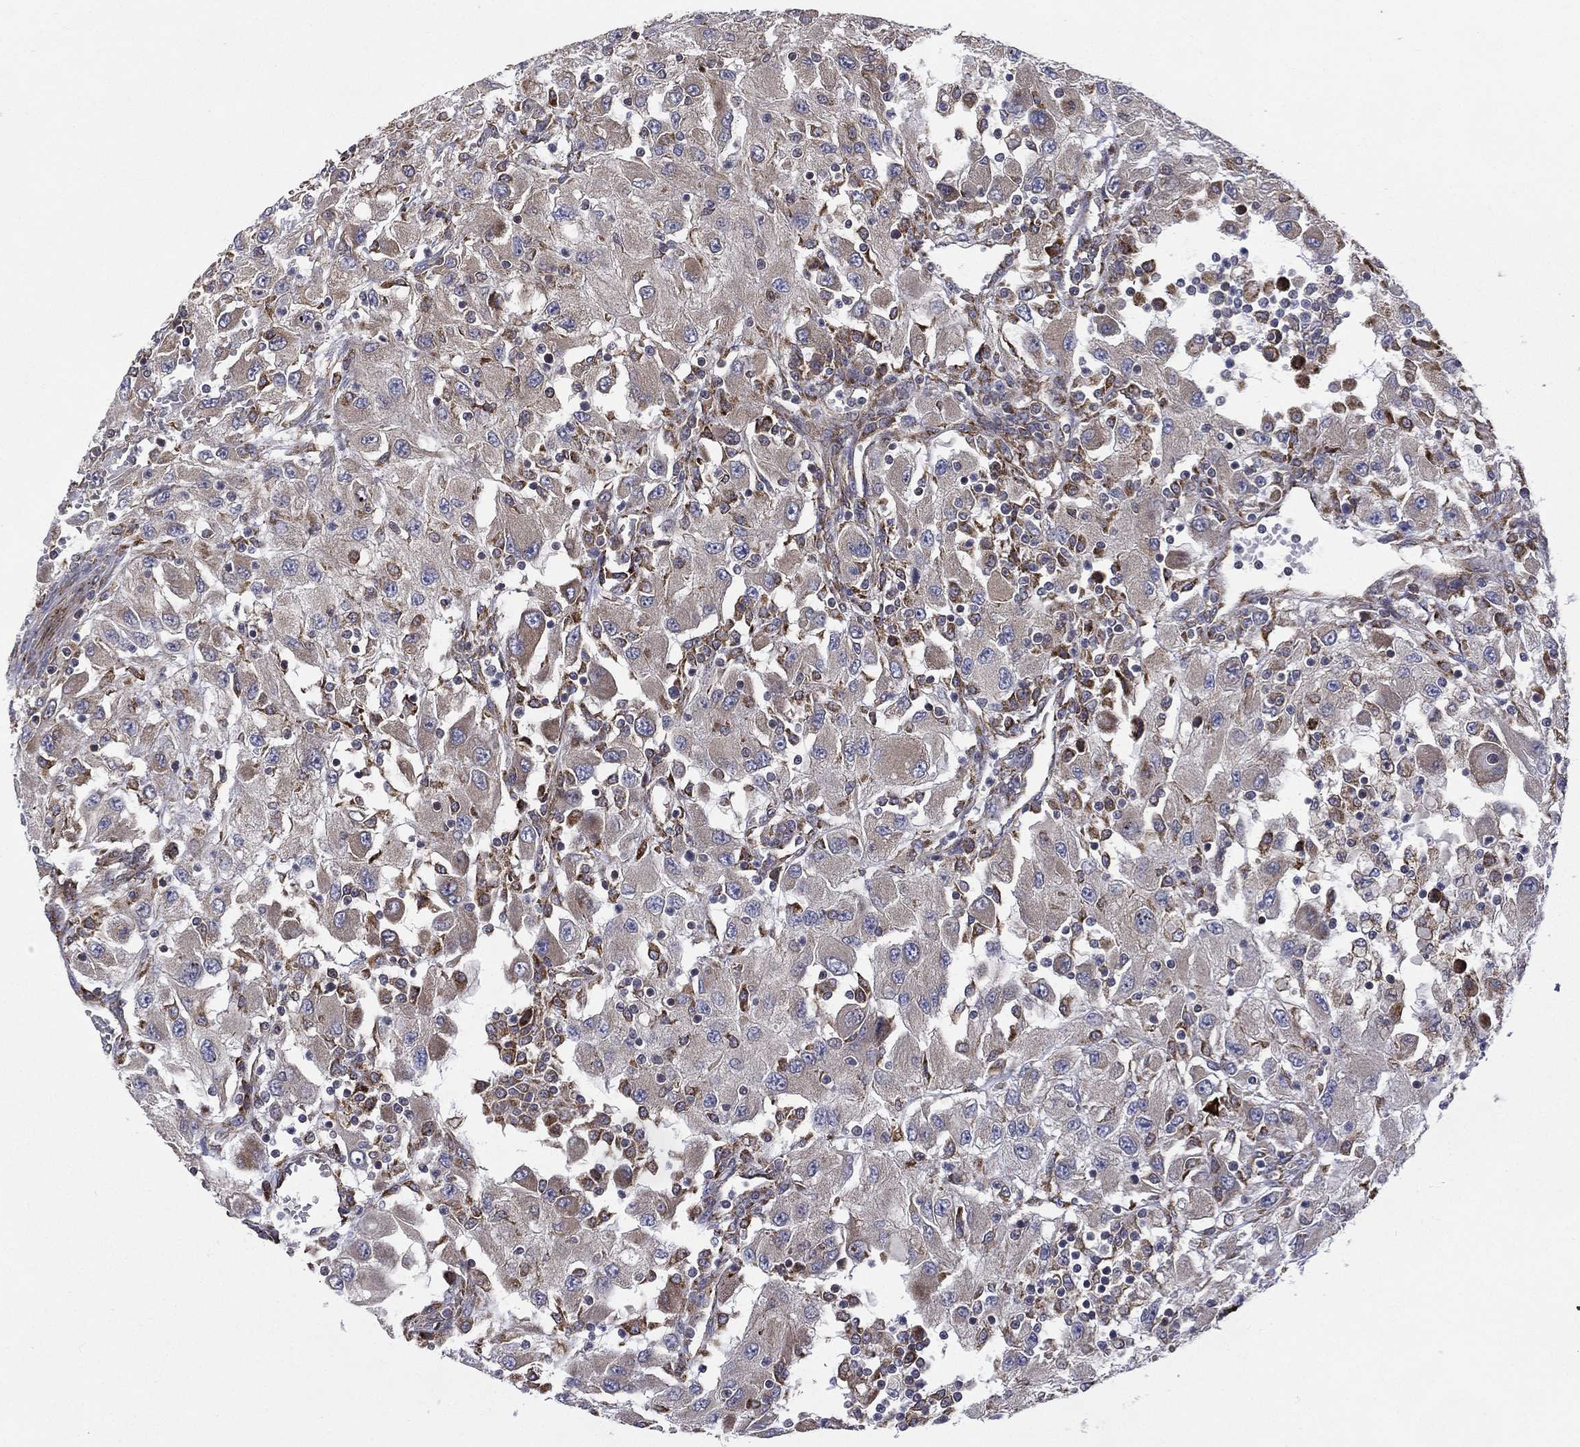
{"staining": {"intensity": "moderate", "quantity": "<25%", "location": "cytoplasmic/membranous"}, "tissue": "renal cancer", "cell_type": "Tumor cells", "image_type": "cancer", "snomed": [{"axis": "morphology", "description": "Adenocarcinoma, NOS"}, {"axis": "topography", "description": "Kidney"}], "caption": "Renal adenocarcinoma tissue reveals moderate cytoplasmic/membranous staining in approximately <25% of tumor cells, visualized by immunohistochemistry.", "gene": "C20orf96", "patient": {"sex": "female", "age": 67}}